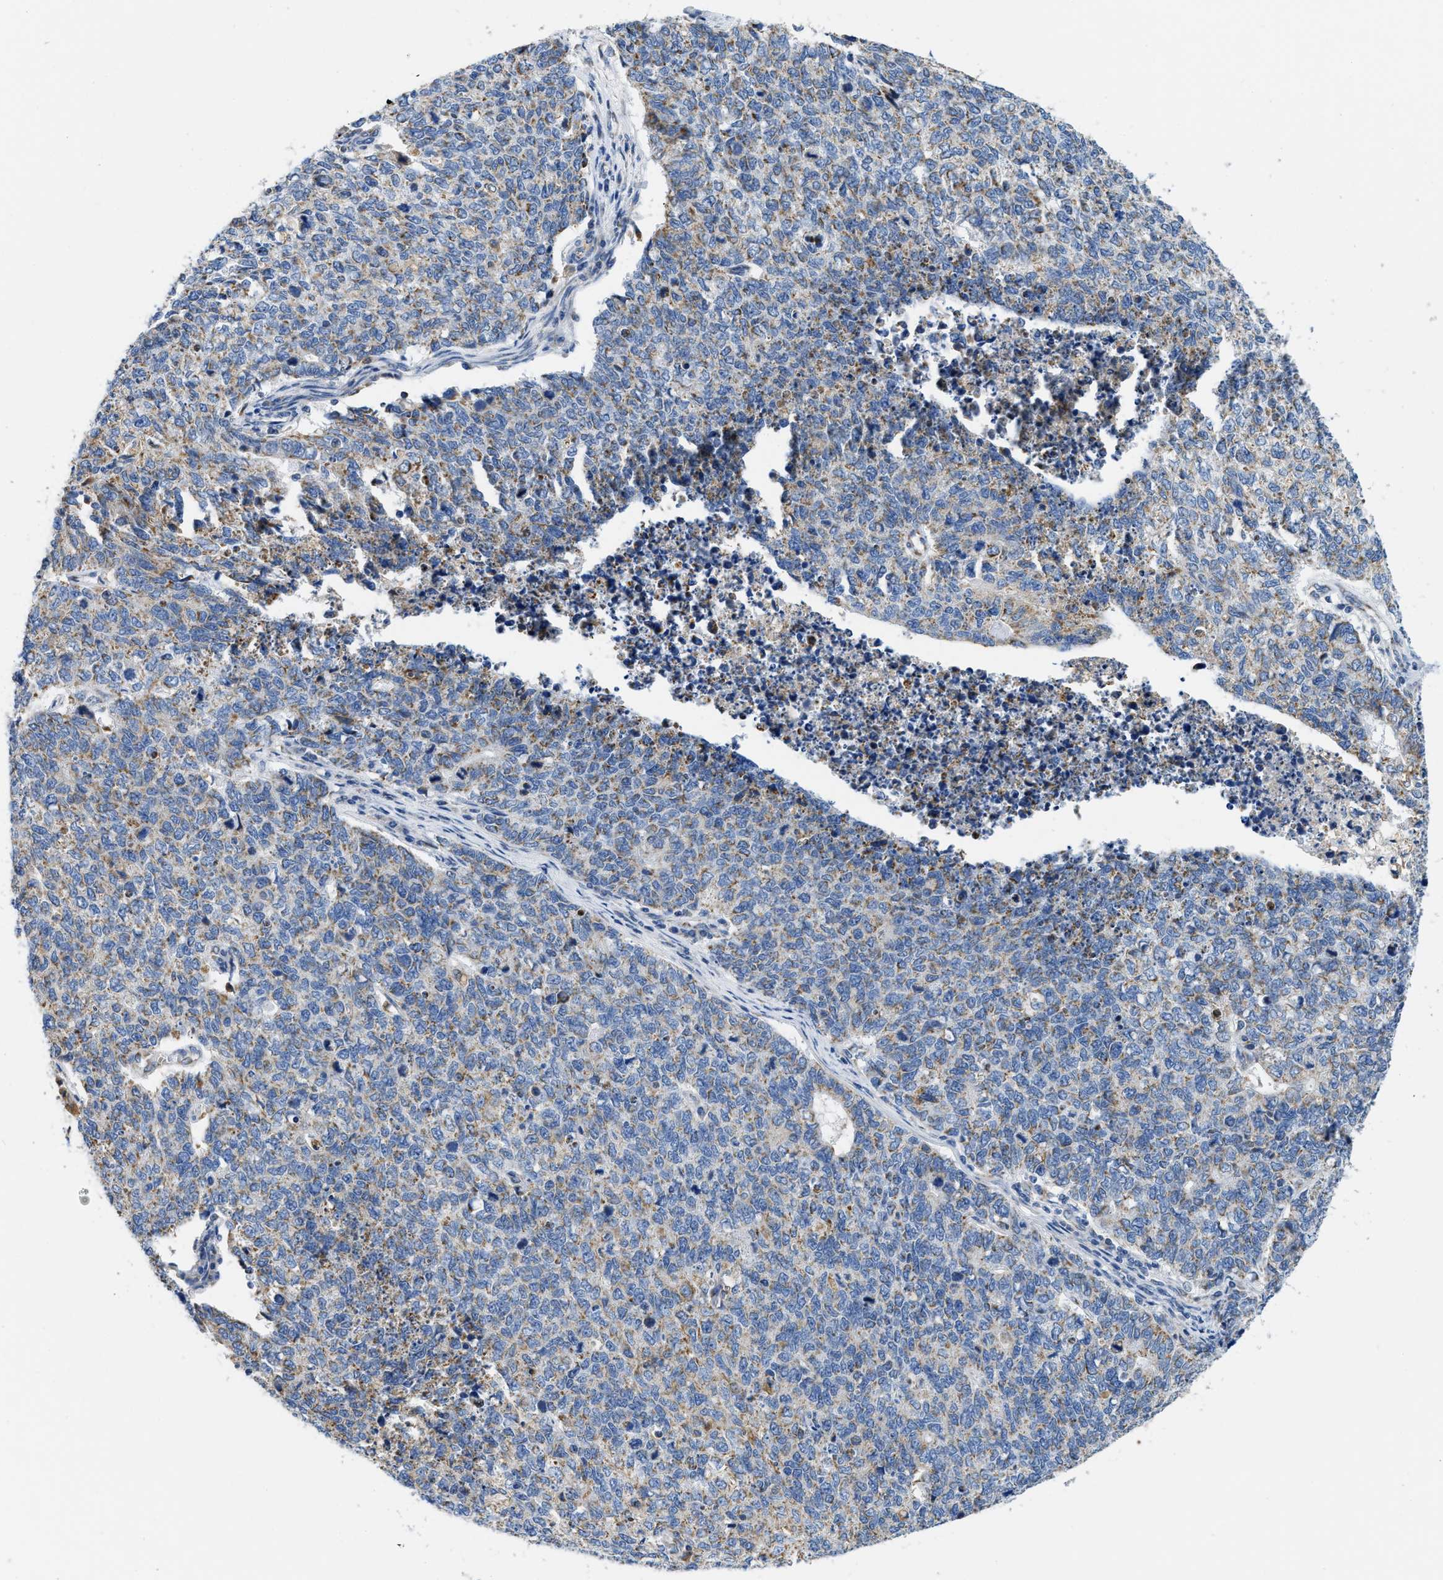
{"staining": {"intensity": "weak", "quantity": "25%-75%", "location": "cytoplasmic/membranous"}, "tissue": "cervical cancer", "cell_type": "Tumor cells", "image_type": "cancer", "snomed": [{"axis": "morphology", "description": "Squamous cell carcinoma, NOS"}, {"axis": "topography", "description": "Cervix"}], "caption": "DAB immunohistochemical staining of human squamous cell carcinoma (cervical) demonstrates weak cytoplasmic/membranous protein expression in approximately 25%-75% of tumor cells. Ihc stains the protein in brown and the nuclei are stained blue.", "gene": "SLC25A13", "patient": {"sex": "female", "age": 63}}